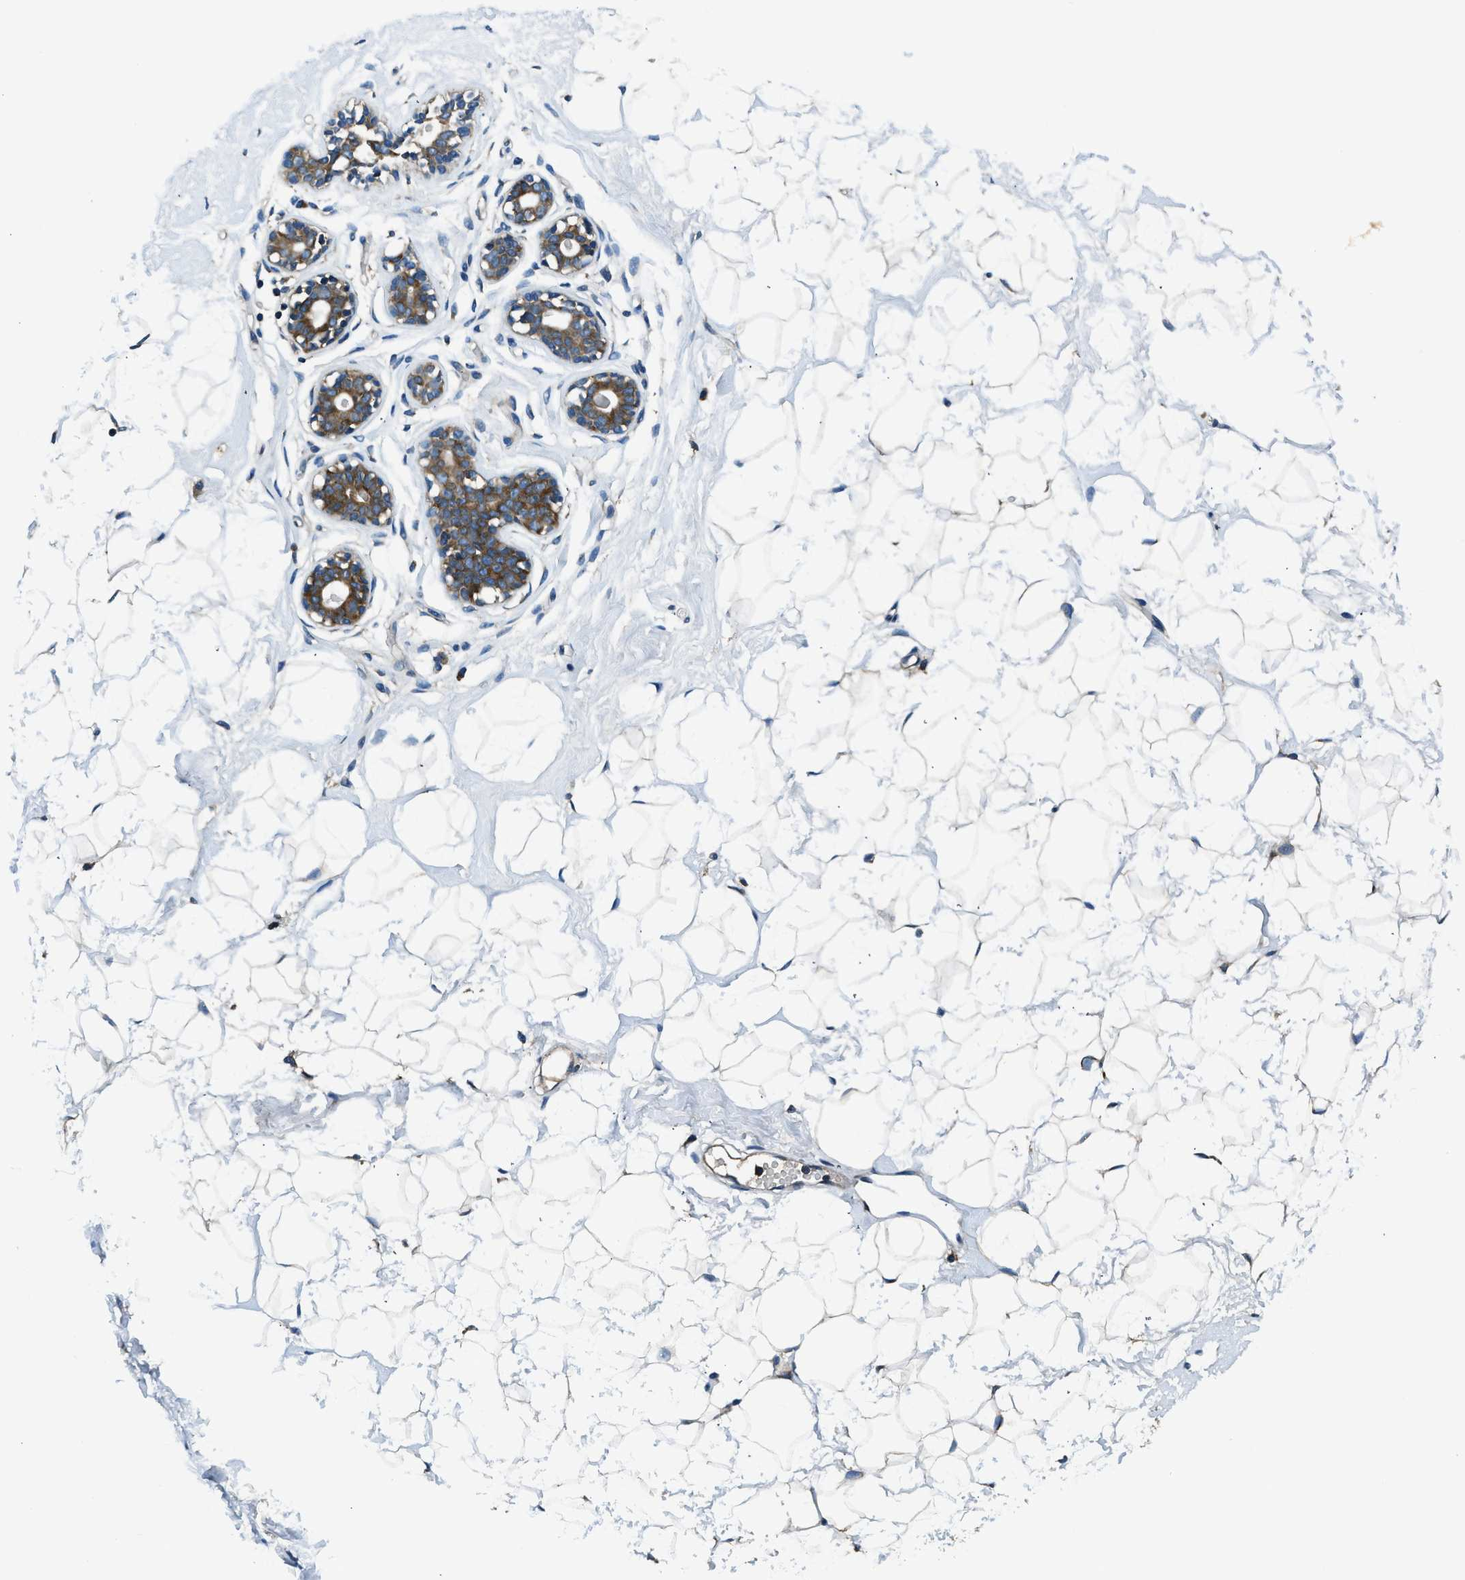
{"staining": {"intensity": "weak", "quantity": "25%-75%", "location": "cytoplasmic/membranous"}, "tissue": "breast", "cell_type": "Adipocytes", "image_type": "normal", "snomed": [{"axis": "morphology", "description": "Normal tissue, NOS"}, {"axis": "topography", "description": "Breast"}], "caption": "IHC of benign breast displays low levels of weak cytoplasmic/membranous positivity in about 25%-75% of adipocytes.", "gene": "ARFGAP2", "patient": {"sex": "female", "age": 23}}